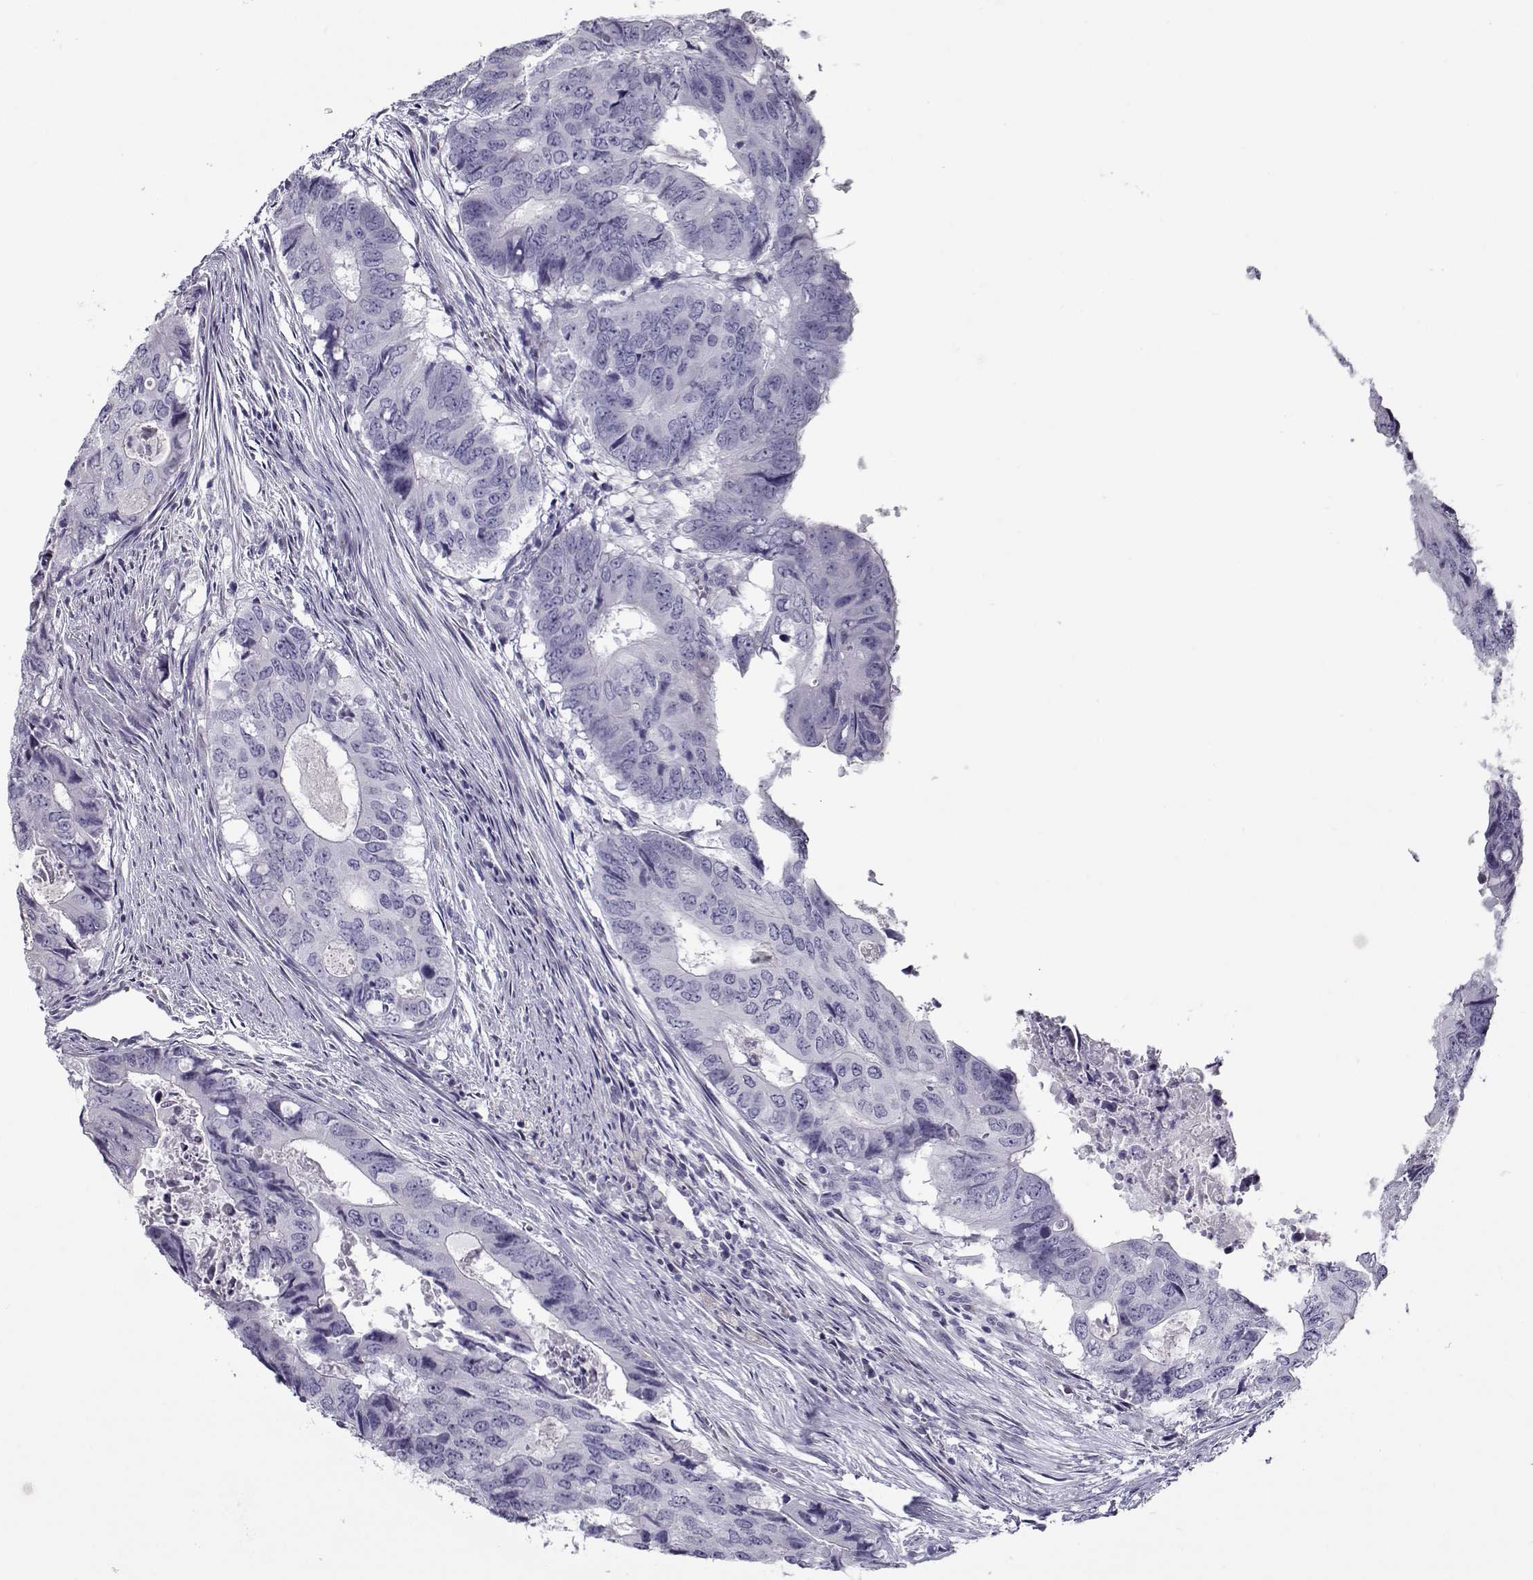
{"staining": {"intensity": "negative", "quantity": "none", "location": "none"}, "tissue": "colorectal cancer", "cell_type": "Tumor cells", "image_type": "cancer", "snomed": [{"axis": "morphology", "description": "Adenocarcinoma, NOS"}, {"axis": "topography", "description": "Colon"}], "caption": "The image displays no significant expression in tumor cells of colorectal adenocarcinoma. (DAB (3,3'-diaminobenzidine) immunohistochemistry, high magnification).", "gene": "GAGE2A", "patient": {"sex": "male", "age": 79}}